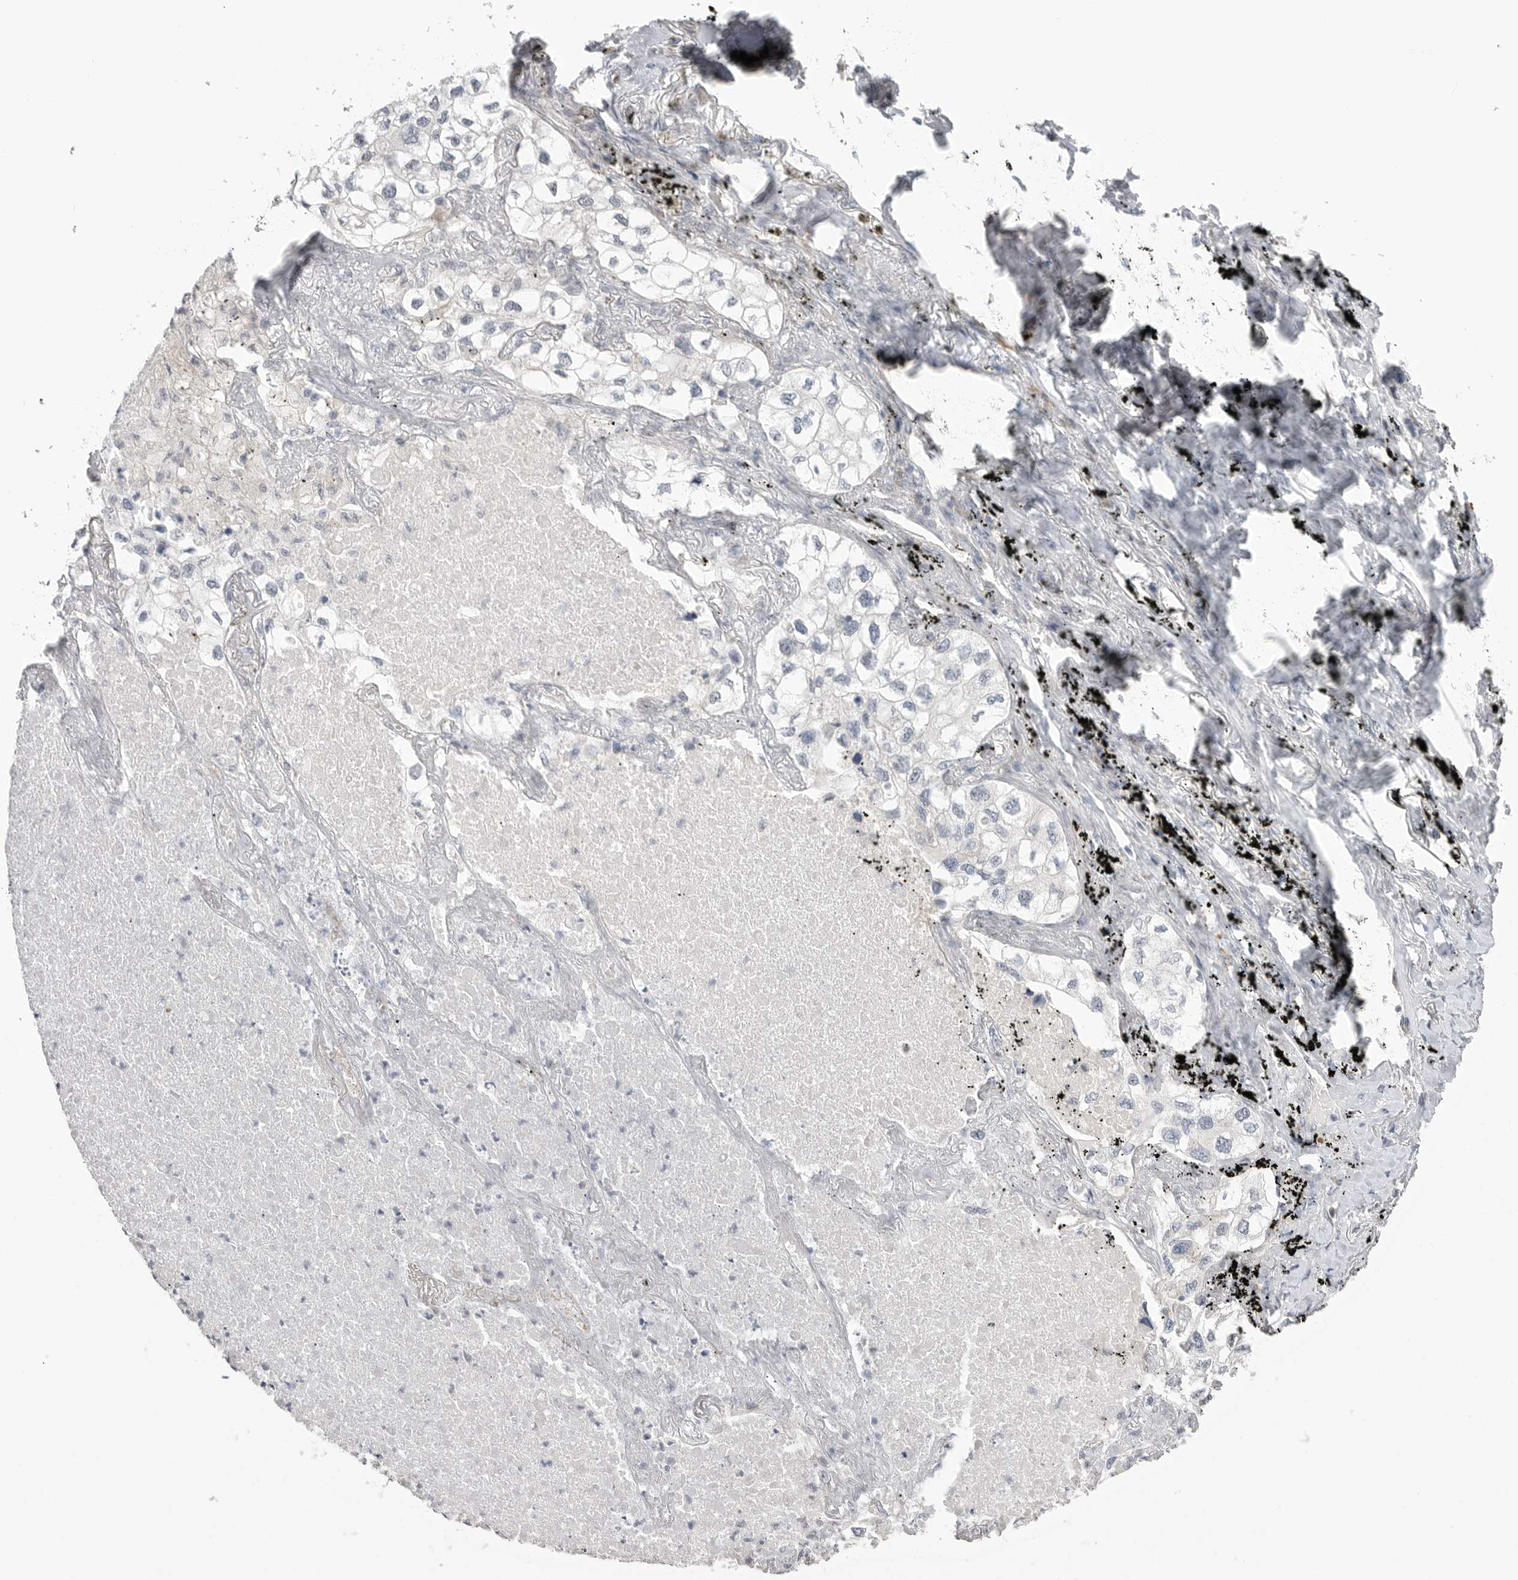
{"staining": {"intensity": "negative", "quantity": "none", "location": "none"}, "tissue": "lung cancer", "cell_type": "Tumor cells", "image_type": "cancer", "snomed": [{"axis": "morphology", "description": "Adenocarcinoma, NOS"}, {"axis": "topography", "description": "Lung"}], "caption": "Tumor cells are negative for protein expression in human adenocarcinoma (lung). (Immunohistochemistry (ihc), brightfield microscopy, high magnification).", "gene": "GGT6", "patient": {"sex": "male", "age": 63}}